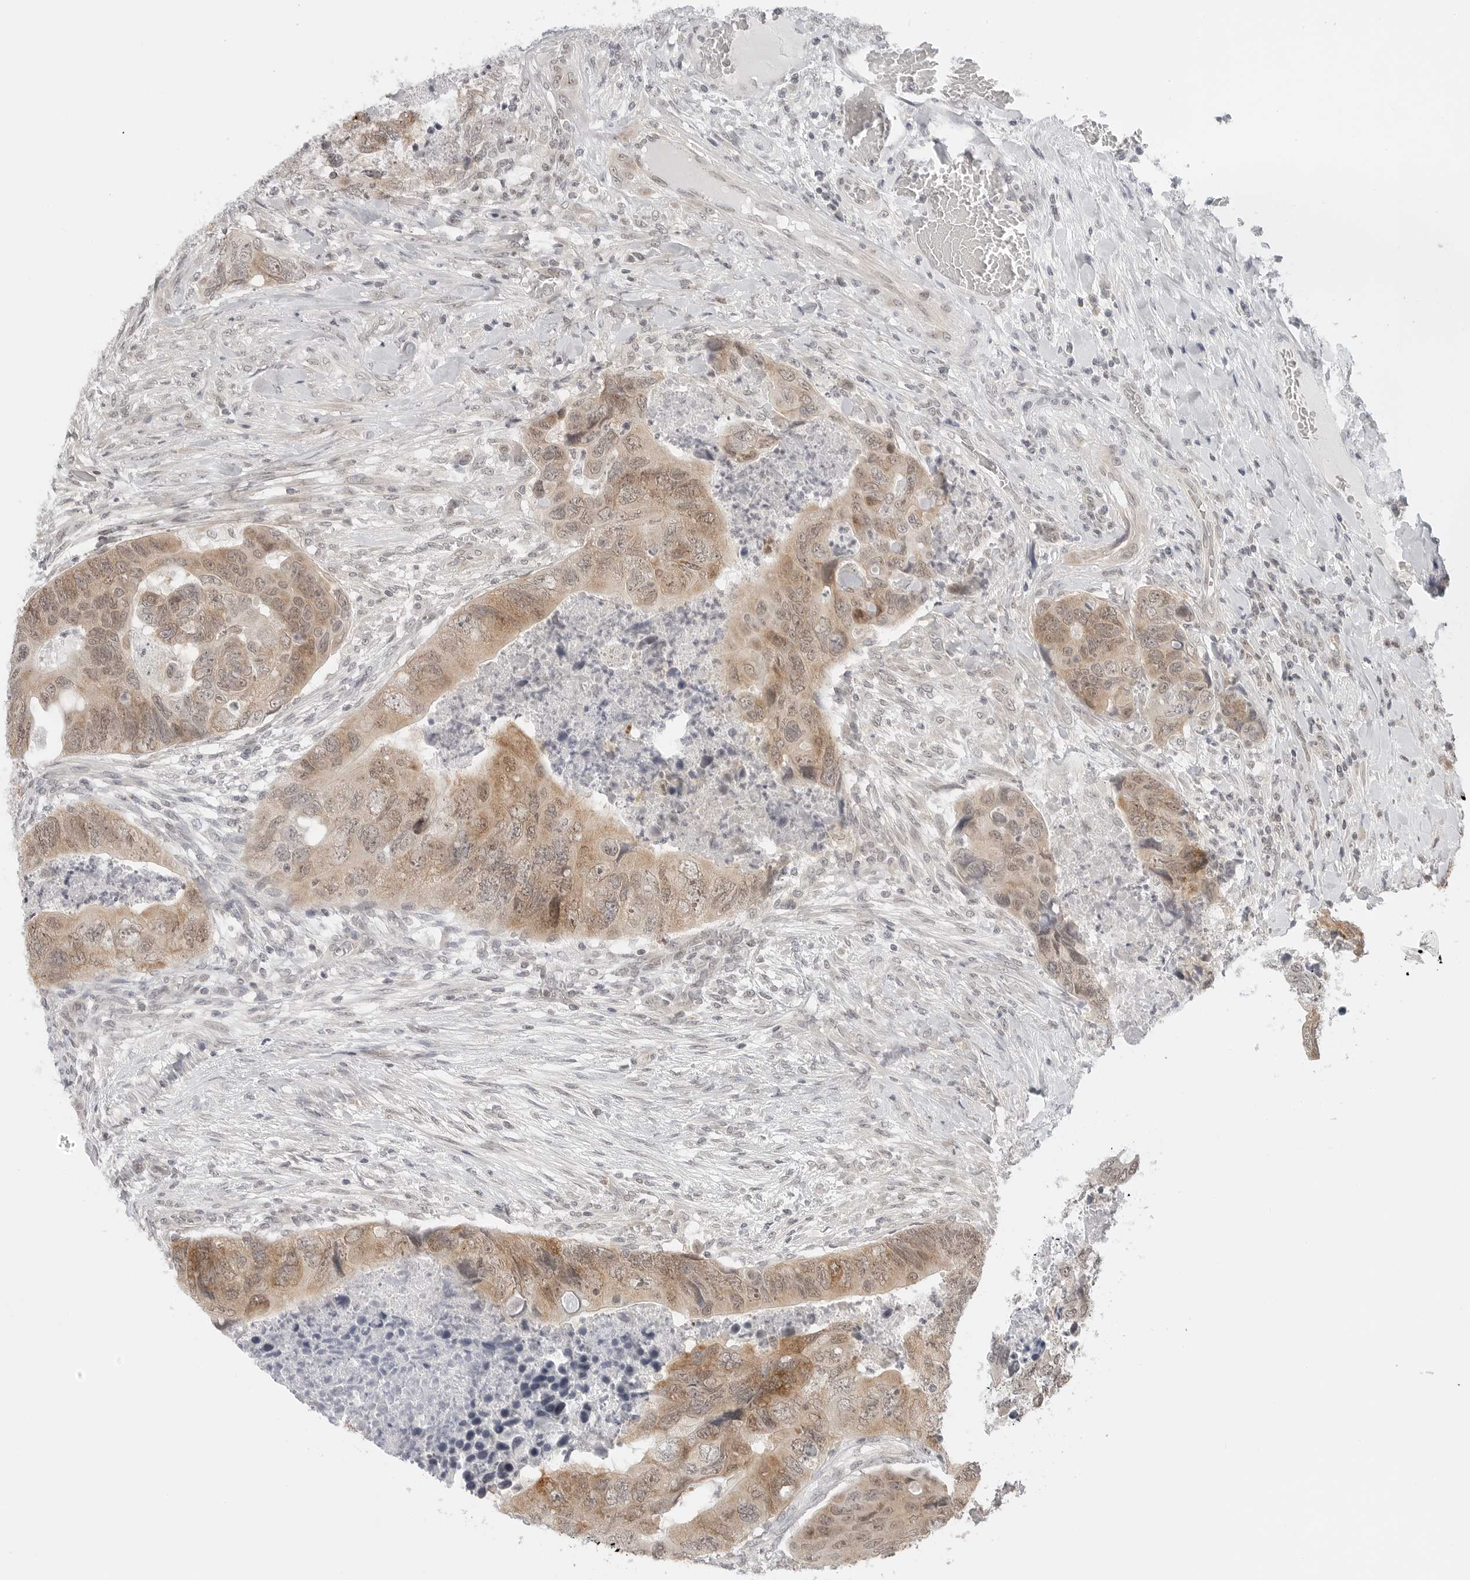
{"staining": {"intensity": "moderate", "quantity": ">75%", "location": "cytoplasmic/membranous"}, "tissue": "colorectal cancer", "cell_type": "Tumor cells", "image_type": "cancer", "snomed": [{"axis": "morphology", "description": "Adenocarcinoma, NOS"}, {"axis": "topography", "description": "Rectum"}], "caption": "Colorectal cancer (adenocarcinoma) stained for a protein shows moderate cytoplasmic/membranous positivity in tumor cells.", "gene": "METAP1", "patient": {"sex": "male", "age": 63}}